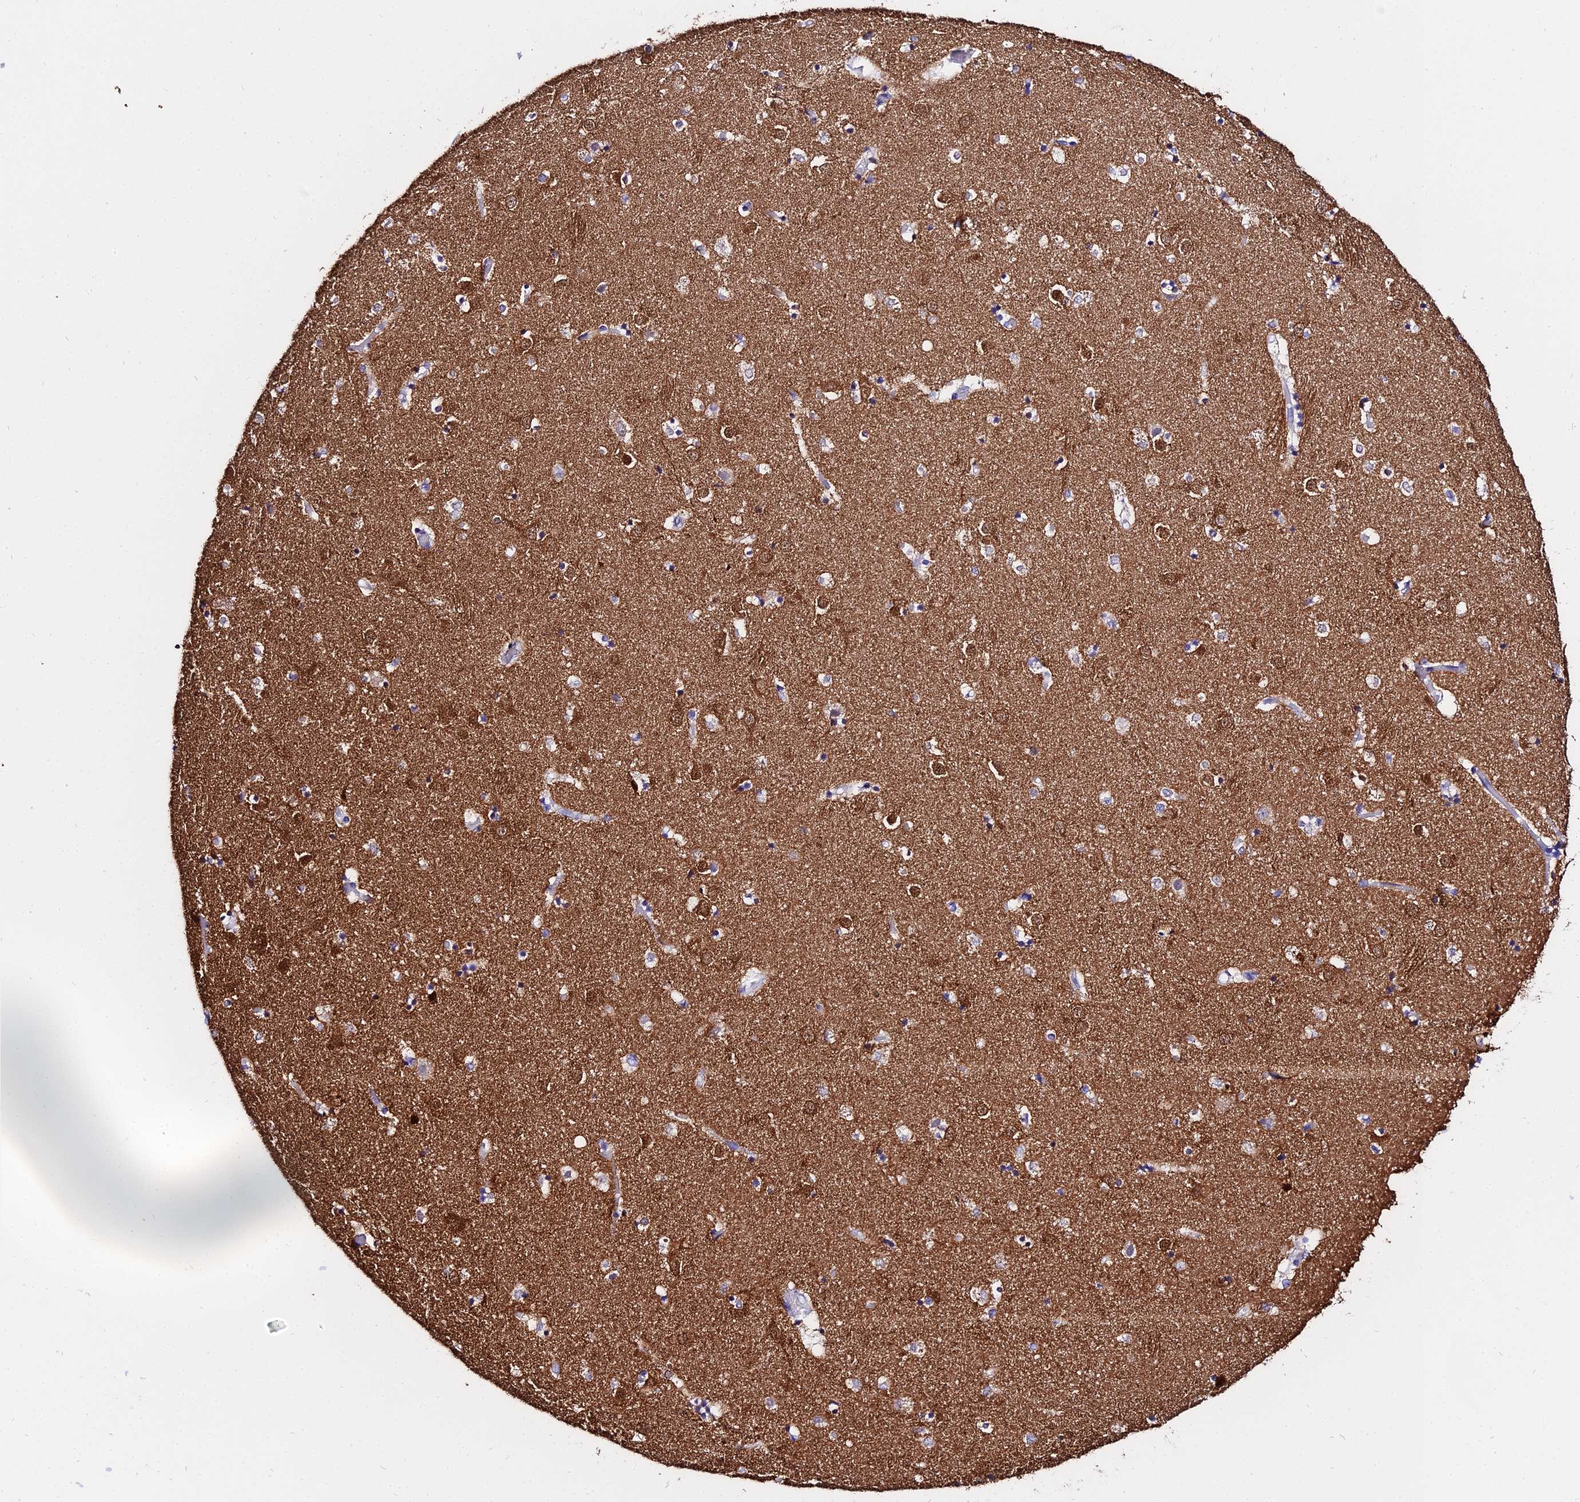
{"staining": {"intensity": "negative", "quantity": "none", "location": "none"}, "tissue": "caudate", "cell_type": "Glial cells", "image_type": "normal", "snomed": [{"axis": "morphology", "description": "Normal tissue, NOS"}, {"axis": "topography", "description": "Lateral ventricle wall"}], "caption": "Glial cells are negative for brown protein staining in benign caudate. (Stains: DAB (3,3'-diaminobenzidine) immunohistochemistry with hematoxylin counter stain, Microscopy: brightfield microscopy at high magnification).", "gene": "TUBA1A", "patient": {"sex": "female", "age": 52}}